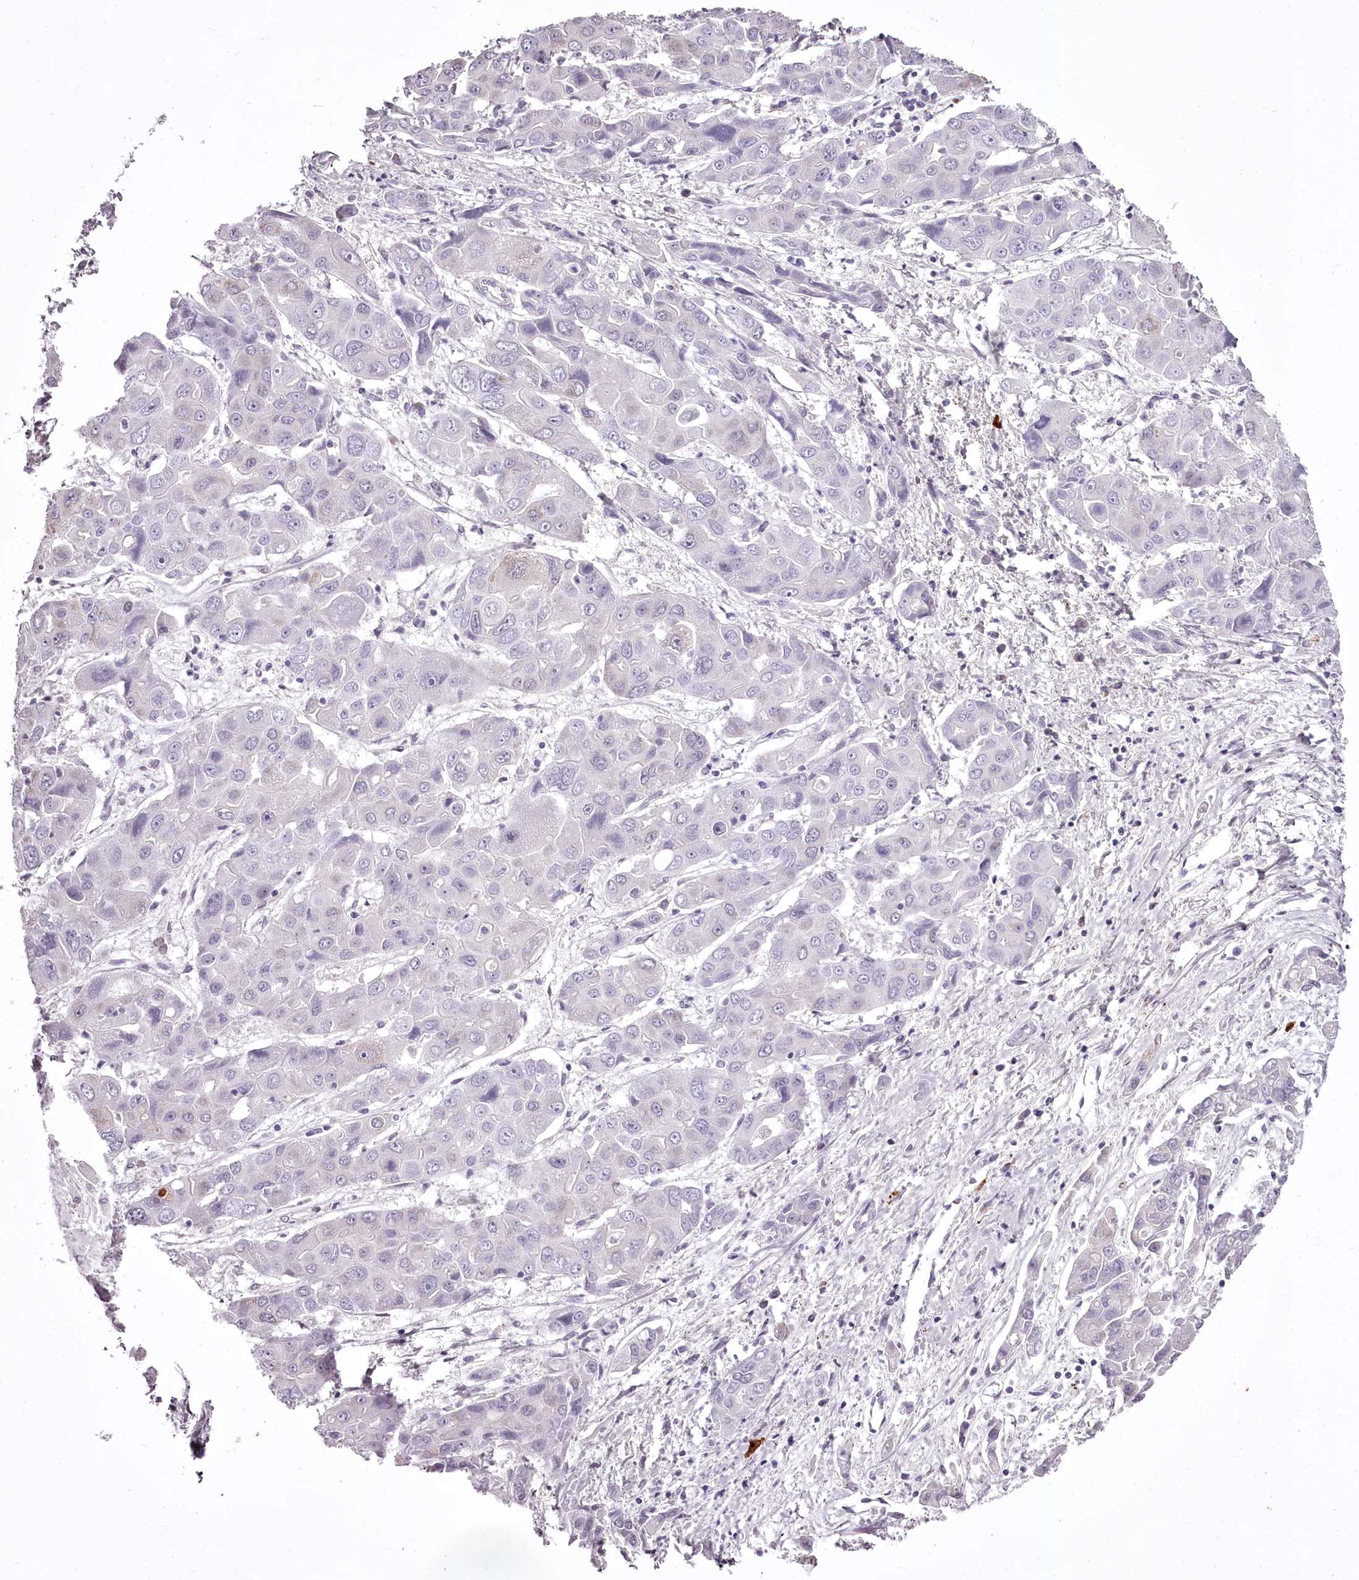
{"staining": {"intensity": "negative", "quantity": "none", "location": "none"}, "tissue": "liver cancer", "cell_type": "Tumor cells", "image_type": "cancer", "snomed": [{"axis": "morphology", "description": "Cholangiocarcinoma"}, {"axis": "topography", "description": "Liver"}], "caption": "DAB (3,3'-diaminobenzidine) immunohistochemical staining of human liver cancer (cholangiocarcinoma) reveals no significant positivity in tumor cells. (DAB immunohistochemistry (IHC) with hematoxylin counter stain).", "gene": "C1orf56", "patient": {"sex": "male", "age": 67}}